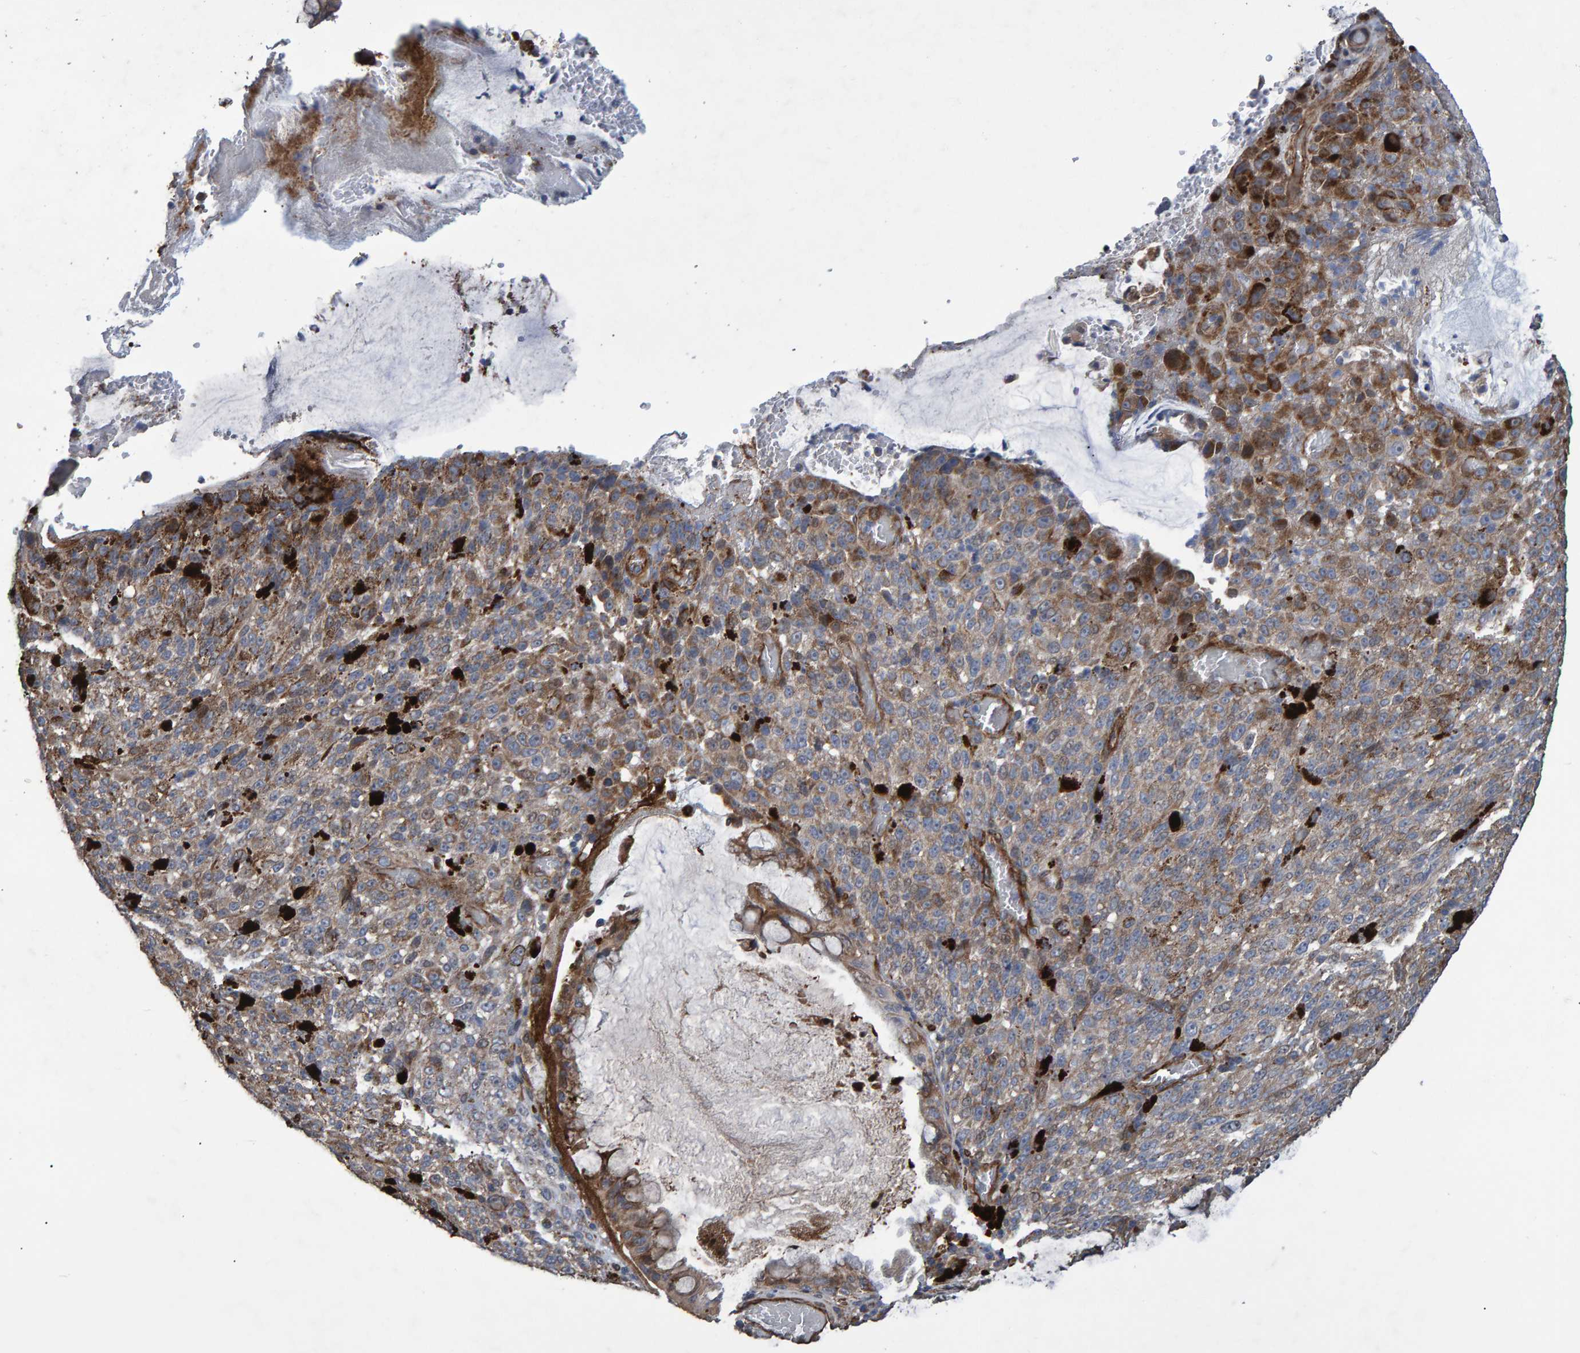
{"staining": {"intensity": "moderate", "quantity": ">75%", "location": "cytoplasmic/membranous"}, "tissue": "melanoma", "cell_type": "Tumor cells", "image_type": "cancer", "snomed": [{"axis": "morphology", "description": "Malignant melanoma, NOS"}, {"axis": "topography", "description": "Rectum"}], "caption": "Tumor cells demonstrate medium levels of moderate cytoplasmic/membranous expression in about >75% of cells in human malignant melanoma.", "gene": "SLIT2", "patient": {"sex": "female", "age": 81}}